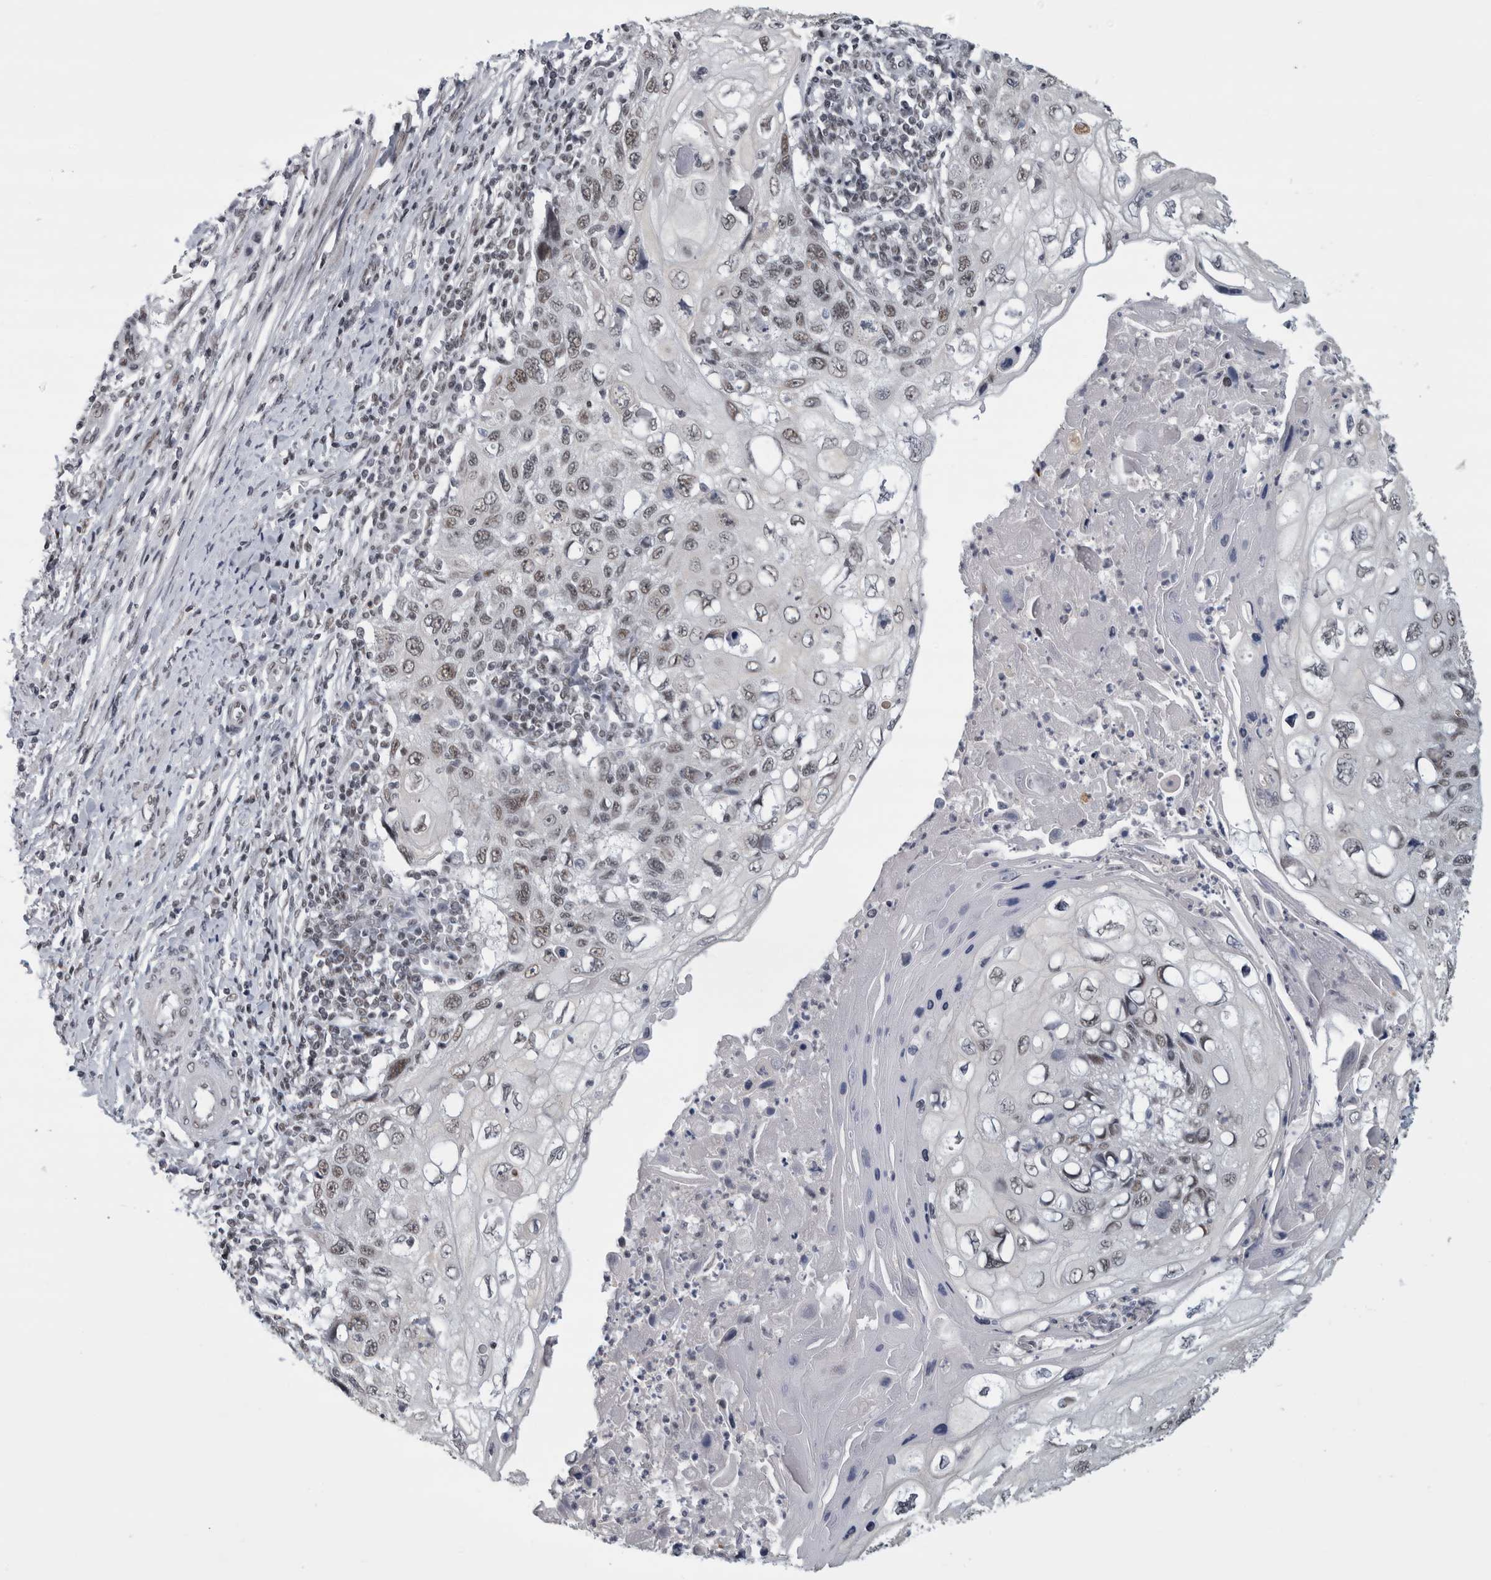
{"staining": {"intensity": "weak", "quantity": "25%-75%", "location": "nuclear"}, "tissue": "cervical cancer", "cell_type": "Tumor cells", "image_type": "cancer", "snomed": [{"axis": "morphology", "description": "Squamous cell carcinoma, NOS"}, {"axis": "topography", "description": "Cervix"}], "caption": "The immunohistochemical stain labels weak nuclear staining in tumor cells of cervical cancer (squamous cell carcinoma) tissue.", "gene": "ARID4B", "patient": {"sex": "female", "age": 70}}